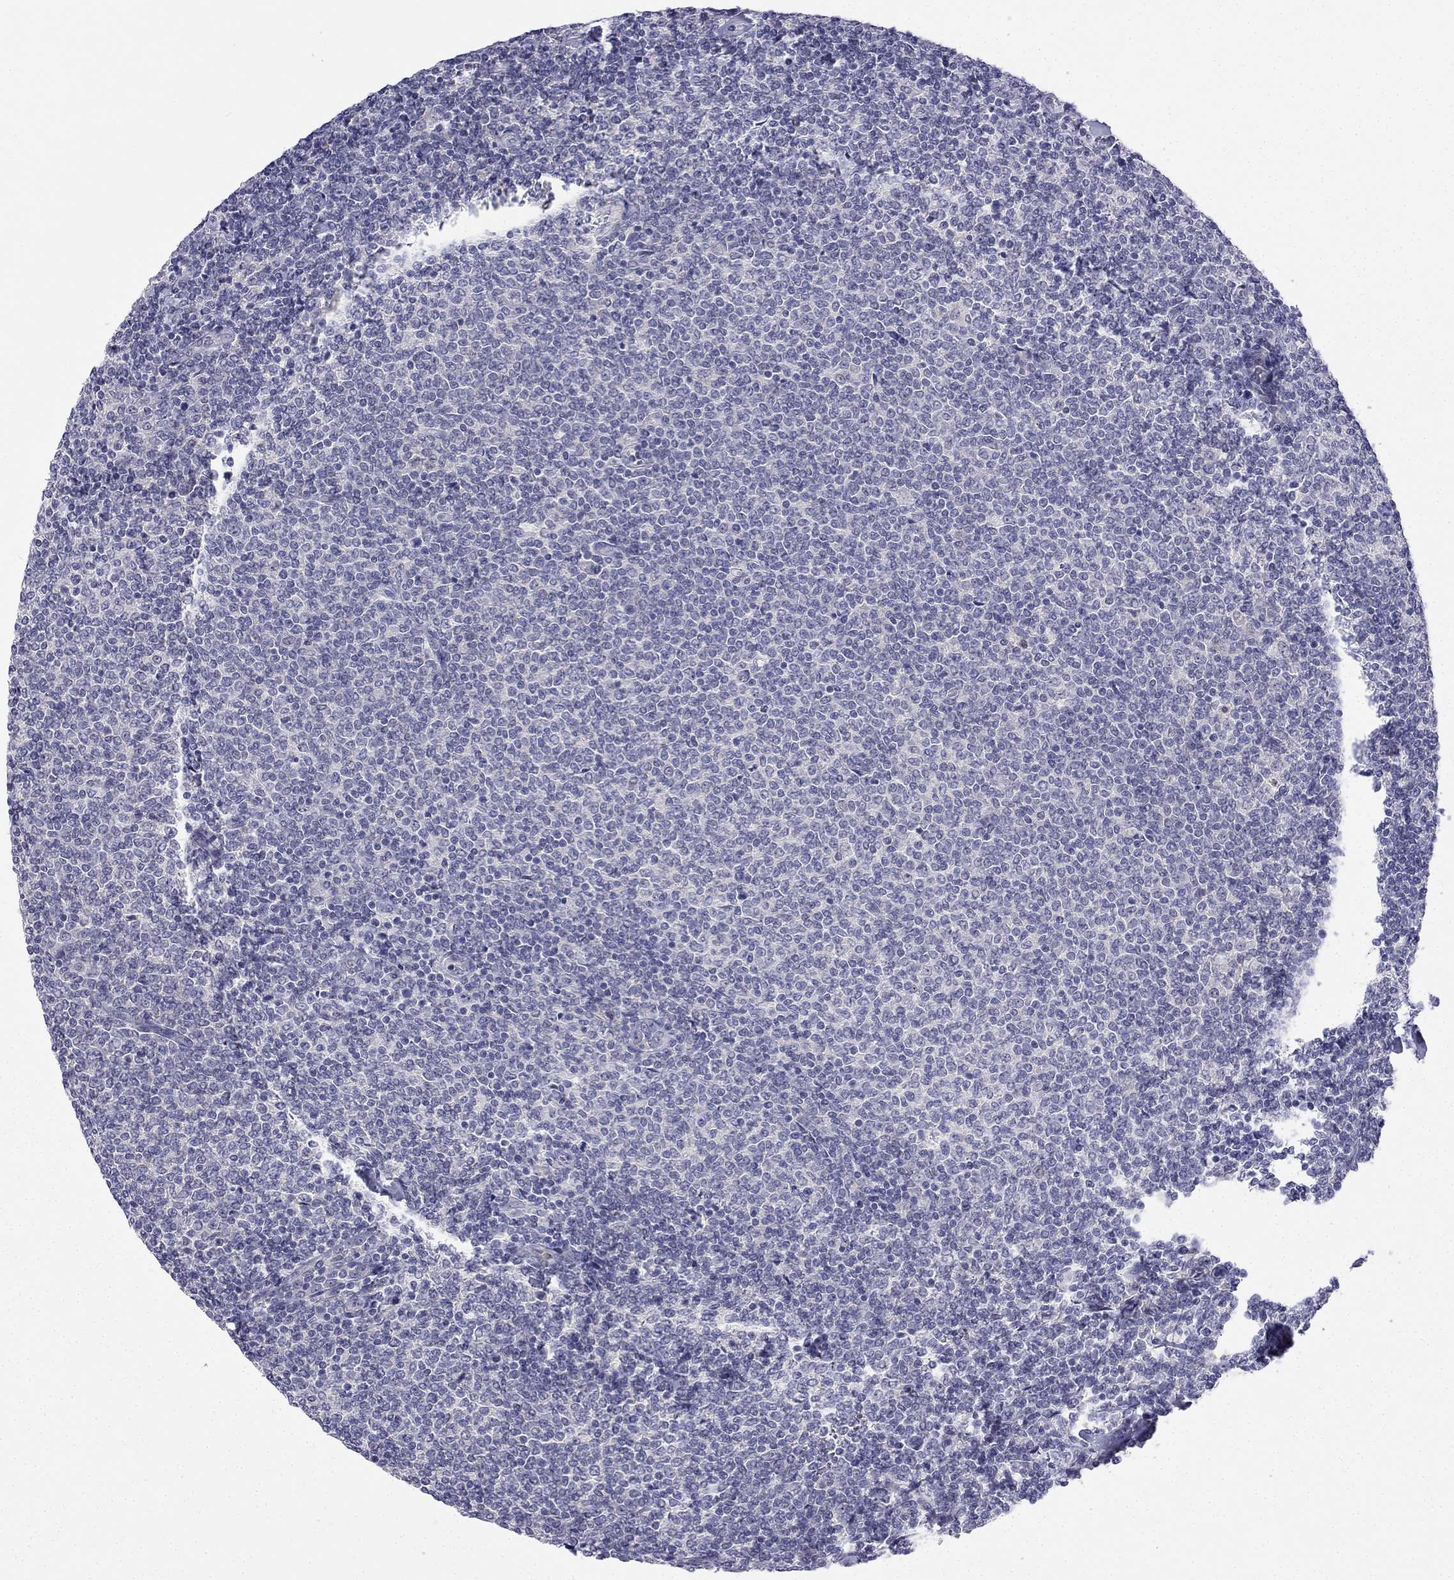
{"staining": {"intensity": "negative", "quantity": "none", "location": "none"}, "tissue": "lymphoma", "cell_type": "Tumor cells", "image_type": "cancer", "snomed": [{"axis": "morphology", "description": "Malignant lymphoma, non-Hodgkin's type, Low grade"}, {"axis": "topography", "description": "Lymph node"}], "caption": "Immunohistochemistry (IHC) of low-grade malignant lymphoma, non-Hodgkin's type exhibits no positivity in tumor cells. (DAB immunohistochemistry visualized using brightfield microscopy, high magnification).", "gene": "C16orf89", "patient": {"sex": "male", "age": 52}}